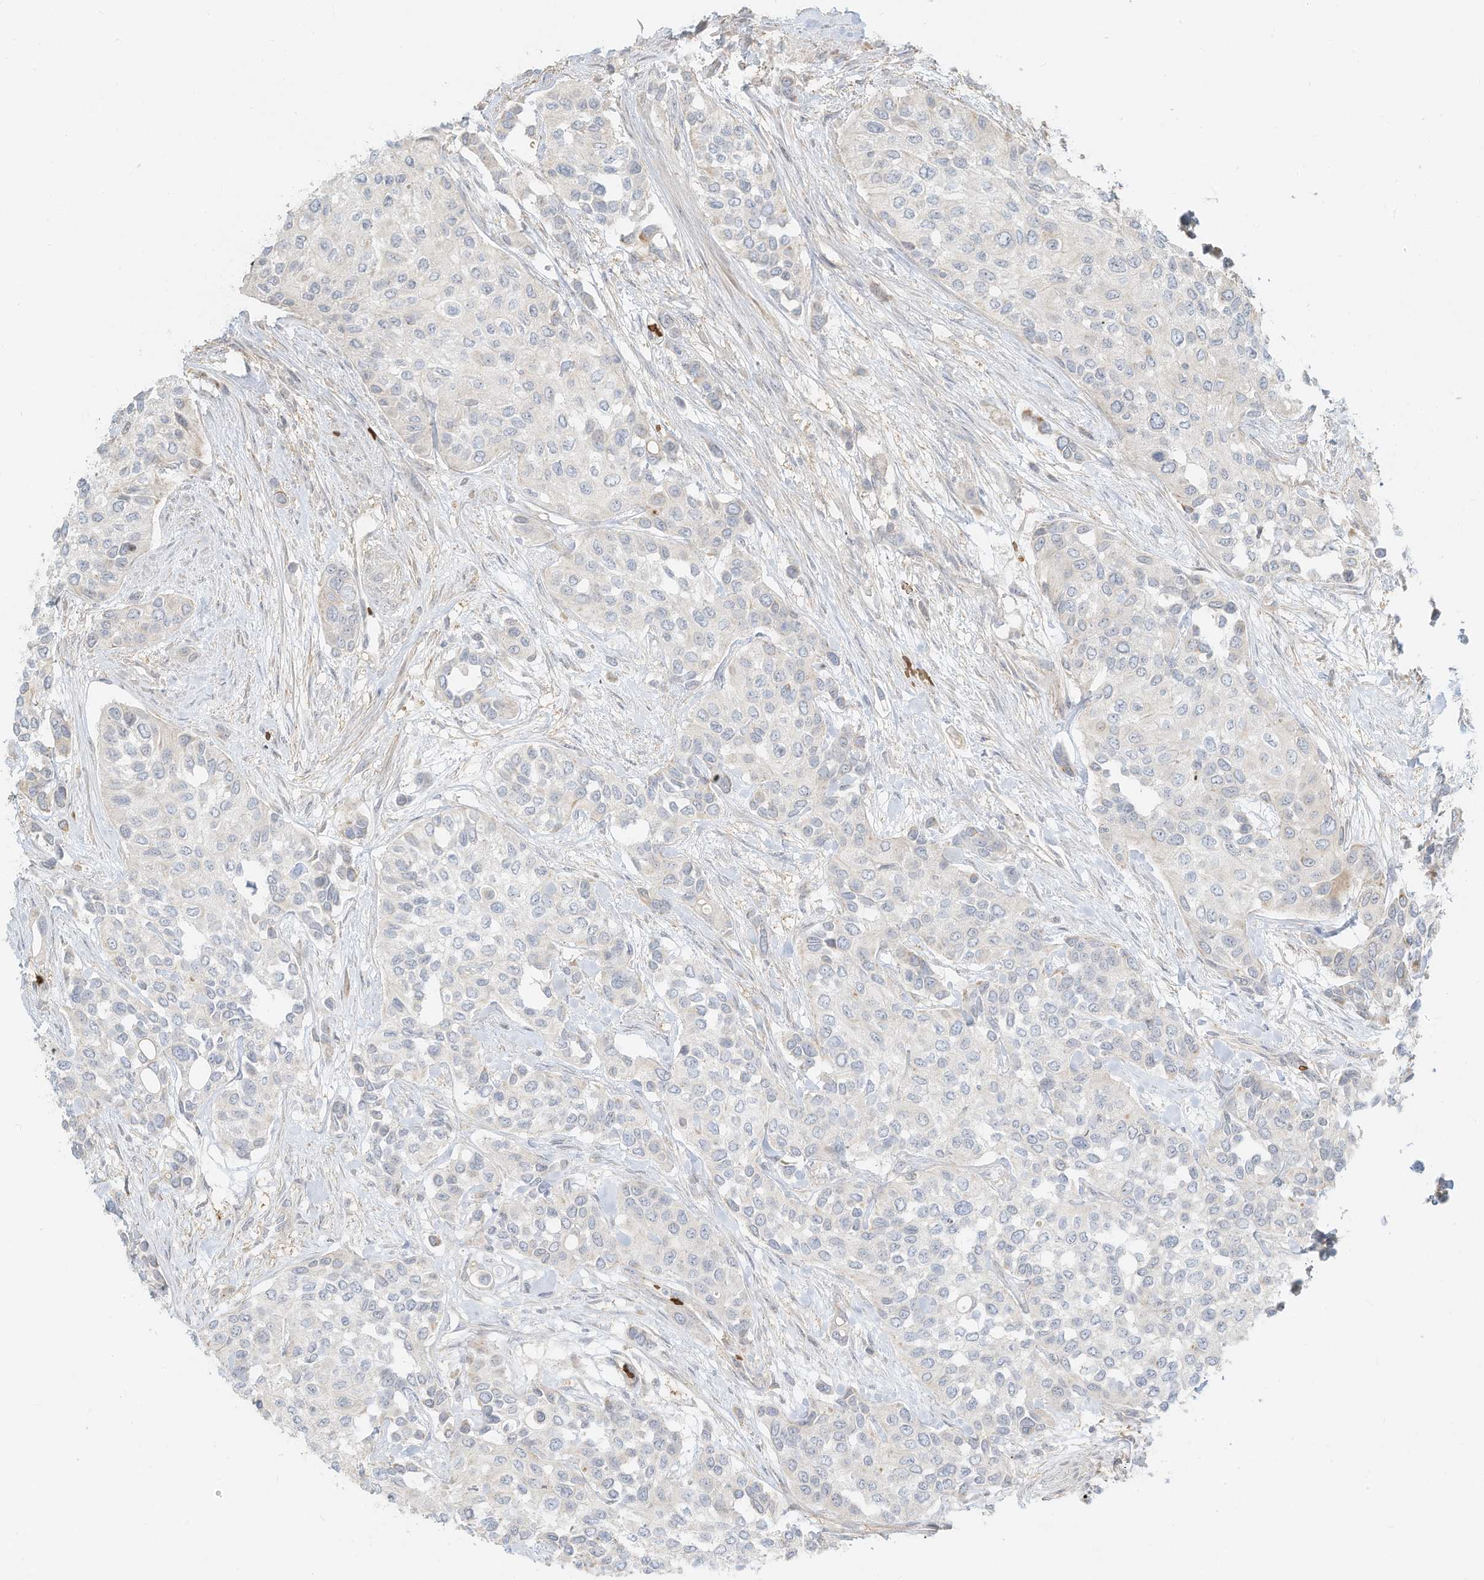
{"staining": {"intensity": "negative", "quantity": "none", "location": "none"}, "tissue": "urothelial cancer", "cell_type": "Tumor cells", "image_type": "cancer", "snomed": [{"axis": "morphology", "description": "Normal tissue, NOS"}, {"axis": "morphology", "description": "Urothelial carcinoma, High grade"}, {"axis": "topography", "description": "Vascular tissue"}, {"axis": "topography", "description": "Urinary bladder"}], "caption": "Protein analysis of urothelial cancer reveals no significant positivity in tumor cells.", "gene": "OFD1", "patient": {"sex": "female", "age": 56}}